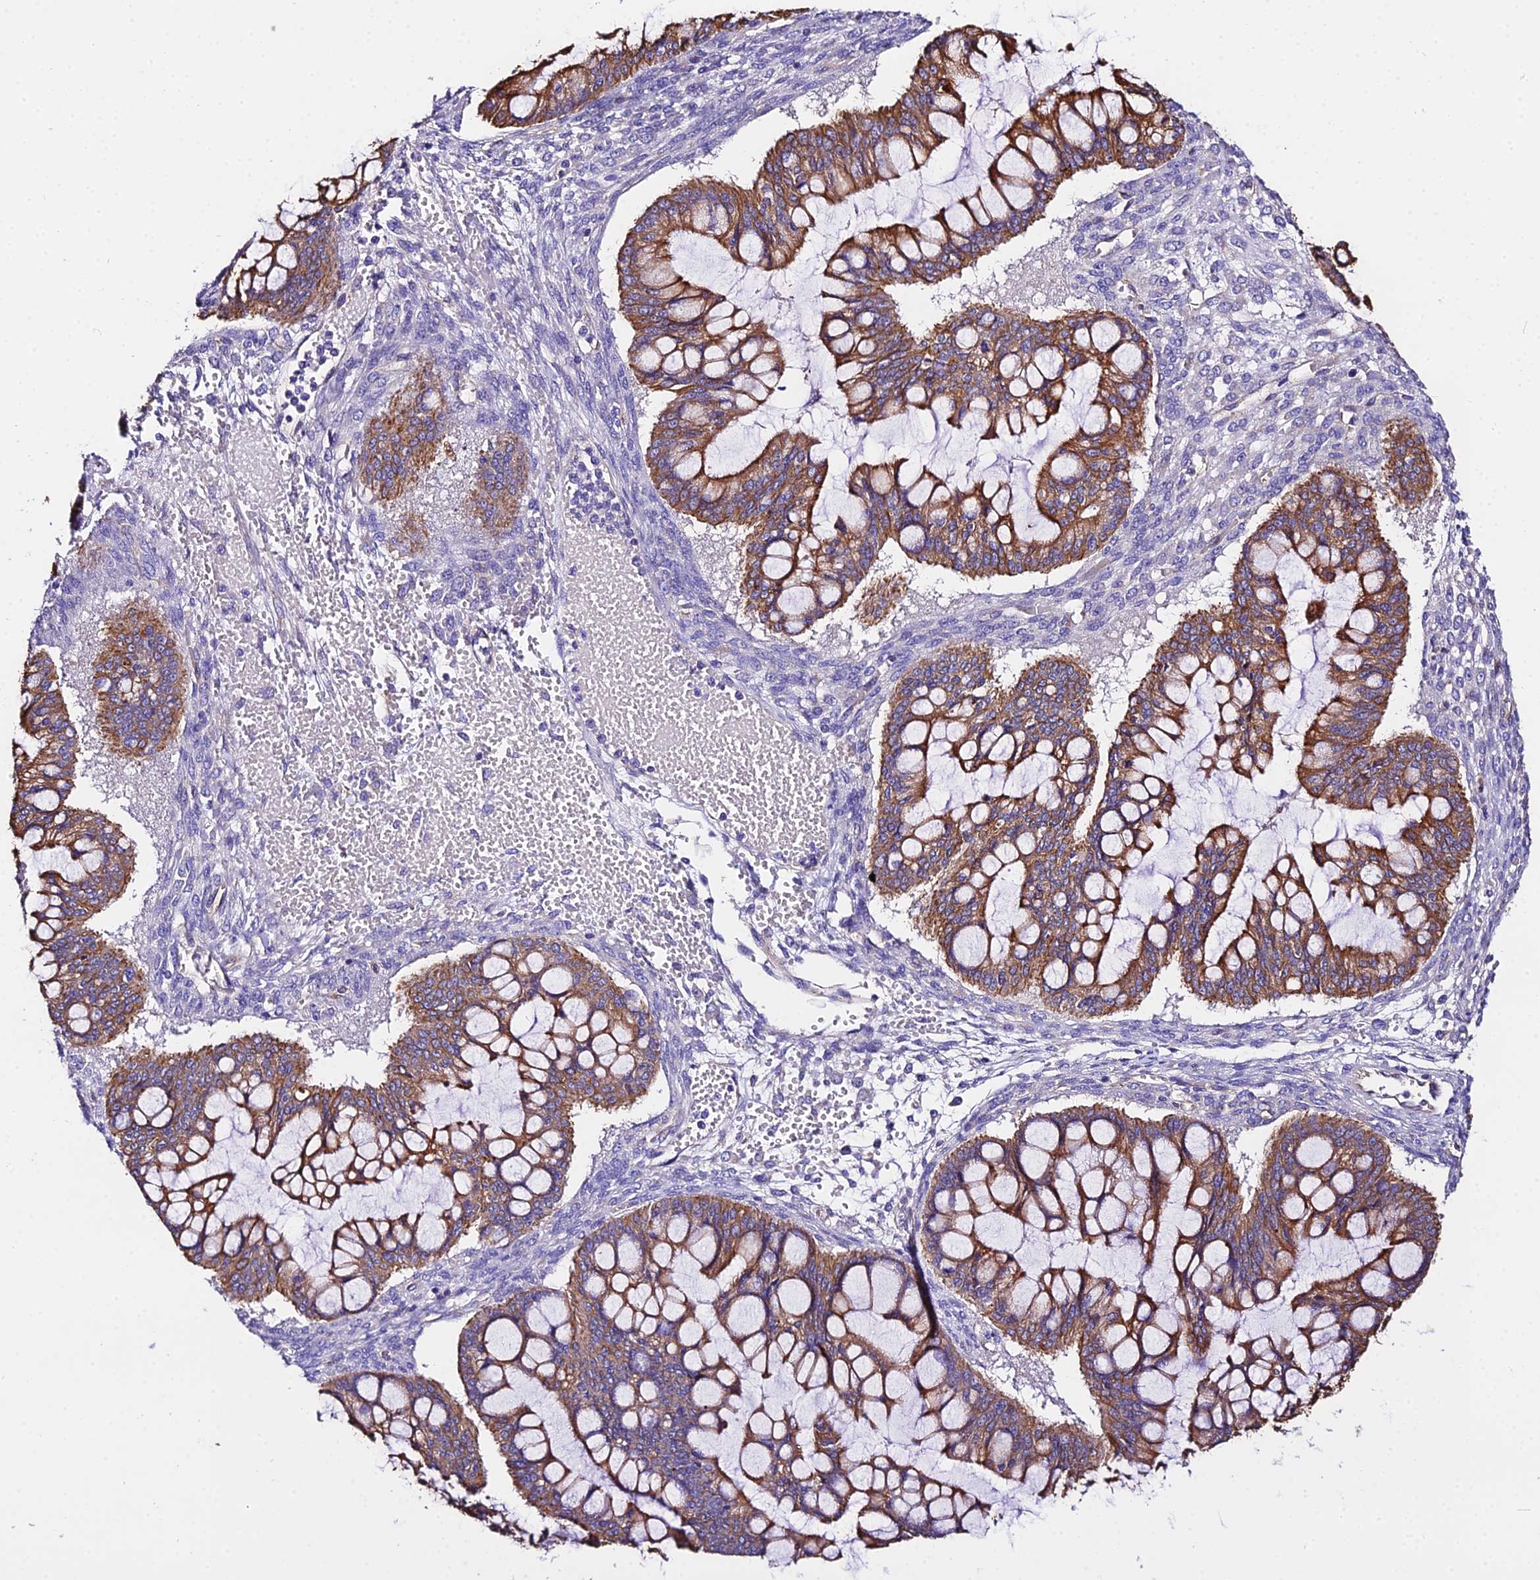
{"staining": {"intensity": "moderate", "quantity": ">75%", "location": "cytoplasmic/membranous"}, "tissue": "ovarian cancer", "cell_type": "Tumor cells", "image_type": "cancer", "snomed": [{"axis": "morphology", "description": "Cystadenocarcinoma, mucinous, NOS"}, {"axis": "topography", "description": "Ovary"}], "caption": "Protein positivity by immunohistochemistry (IHC) shows moderate cytoplasmic/membranous staining in approximately >75% of tumor cells in mucinous cystadenocarcinoma (ovarian).", "gene": "DAW1", "patient": {"sex": "female", "age": 73}}